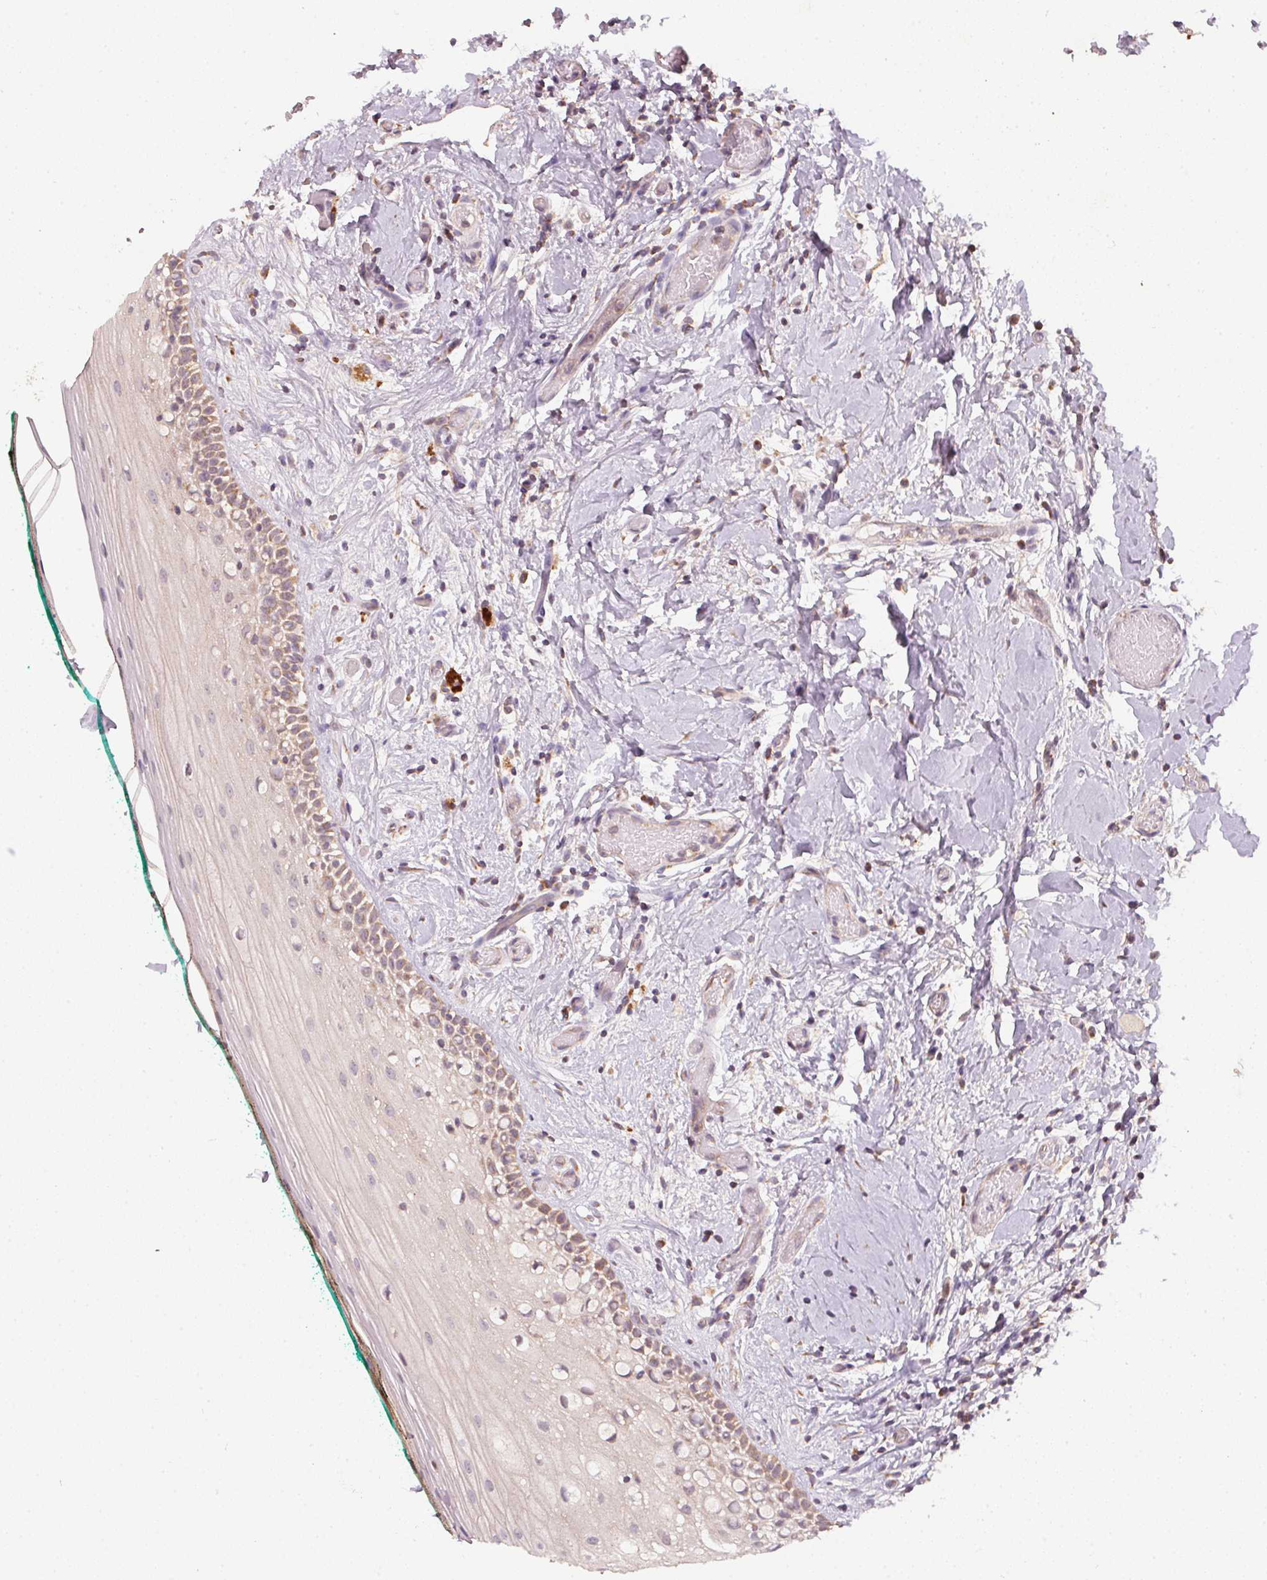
{"staining": {"intensity": "weak", "quantity": ">75%", "location": "cytoplasmic/membranous"}, "tissue": "oral mucosa", "cell_type": "Squamous epithelial cells", "image_type": "normal", "snomed": [{"axis": "morphology", "description": "Normal tissue, NOS"}, {"axis": "topography", "description": "Oral tissue"}], "caption": "Protein analysis of benign oral mucosa displays weak cytoplasmic/membranous positivity in approximately >75% of squamous epithelial cells. The staining was performed using DAB (3,3'-diaminobenzidine) to visualize the protein expression in brown, while the nuclei were stained in blue with hematoxylin (Magnification: 20x).", "gene": "MATCAP1", "patient": {"sex": "female", "age": 83}}